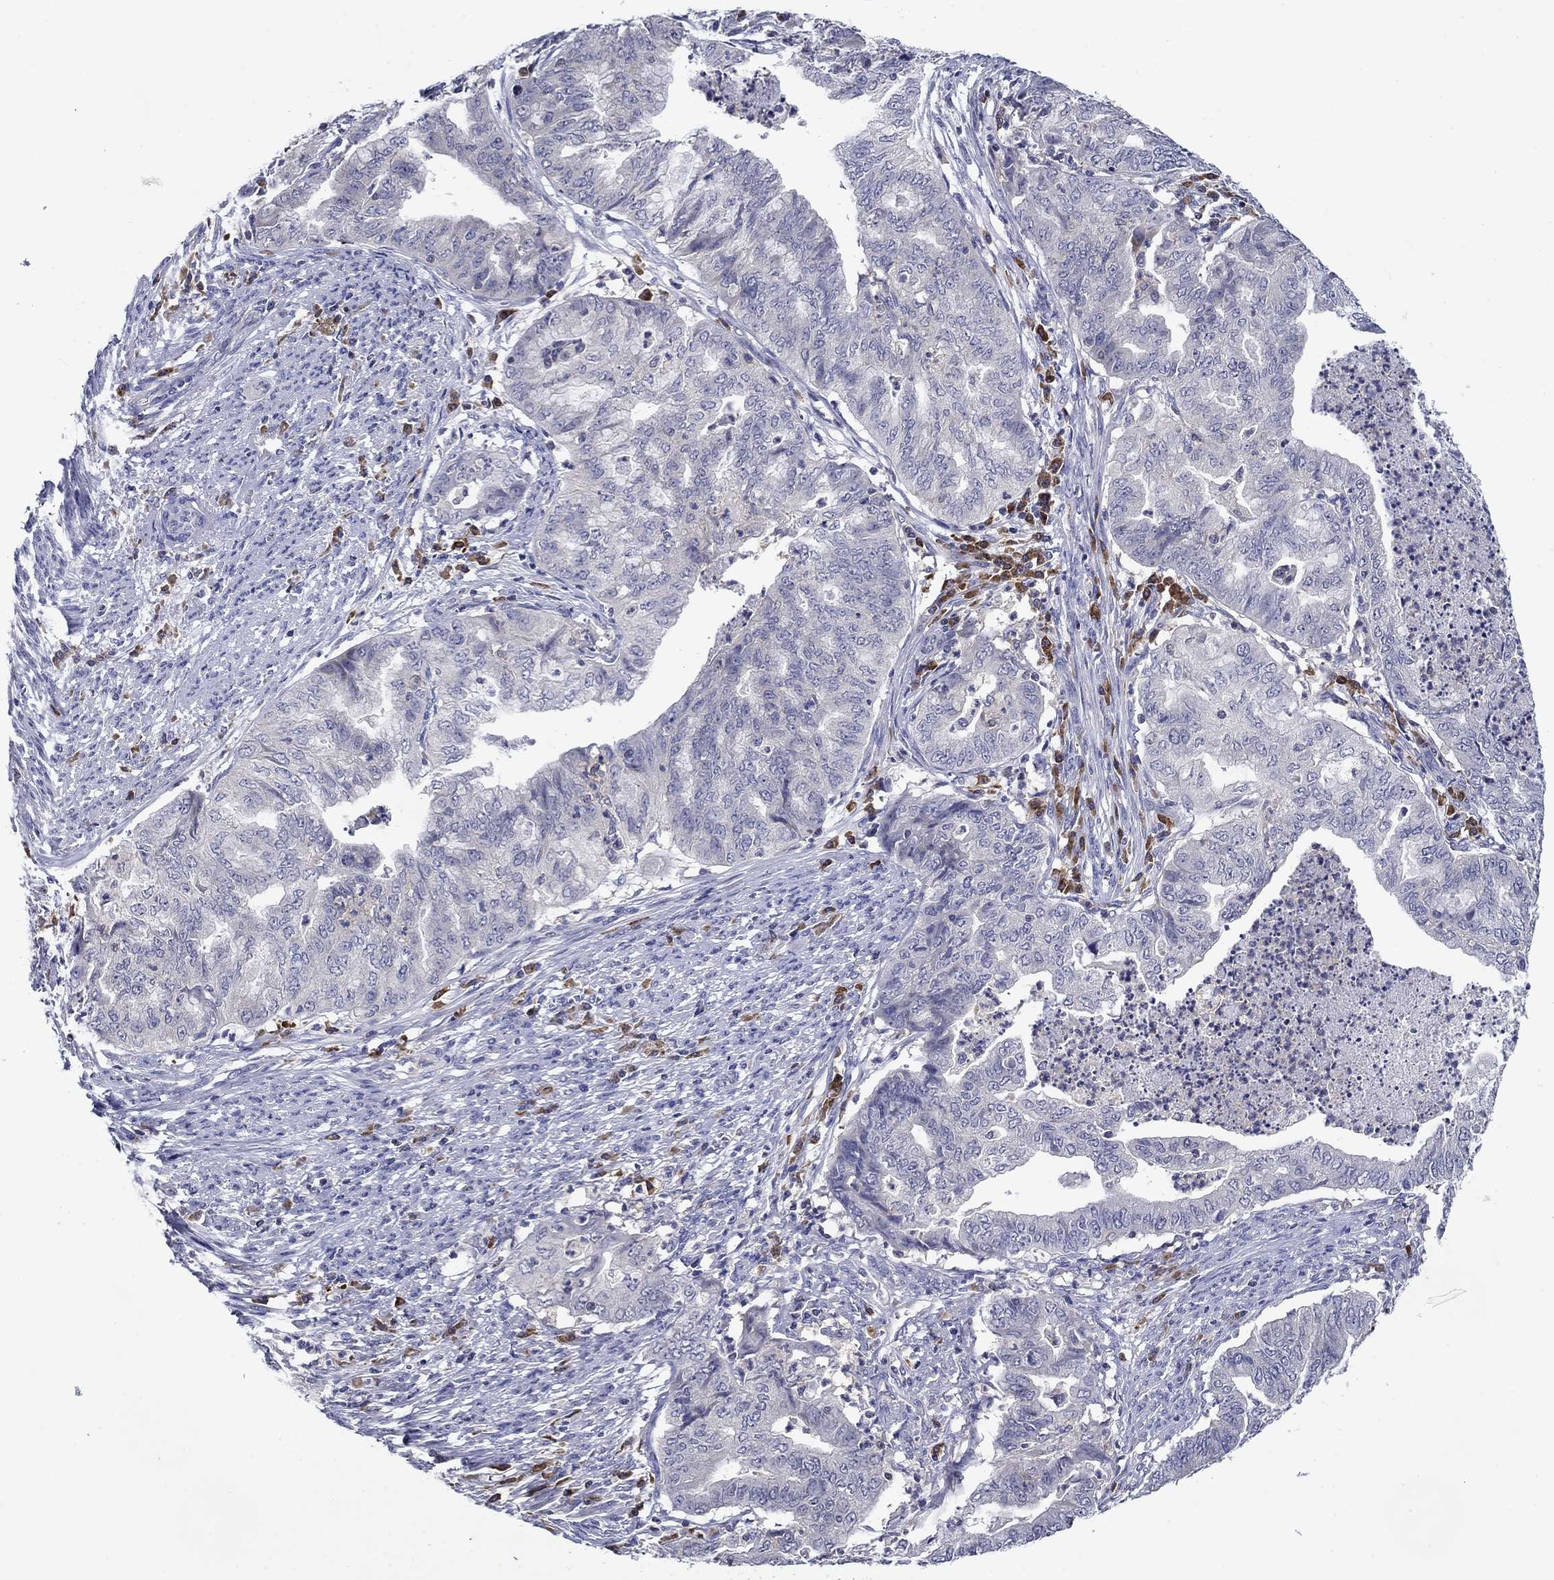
{"staining": {"intensity": "negative", "quantity": "none", "location": "none"}, "tissue": "endometrial cancer", "cell_type": "Tumor cells", "image_type": "cancer", "snomed": [{"axis": "morphology", "description": "Adenocarcinoma, NOS"}, {"axis": "topography", "description": "Endometrium"}], "caption": "The micrograph shows no staining of tumor cells in endometrial cancer (adenocarcinoma).", "gene": "POU2F2", "patient": {"sex": "female", "age": 79}}